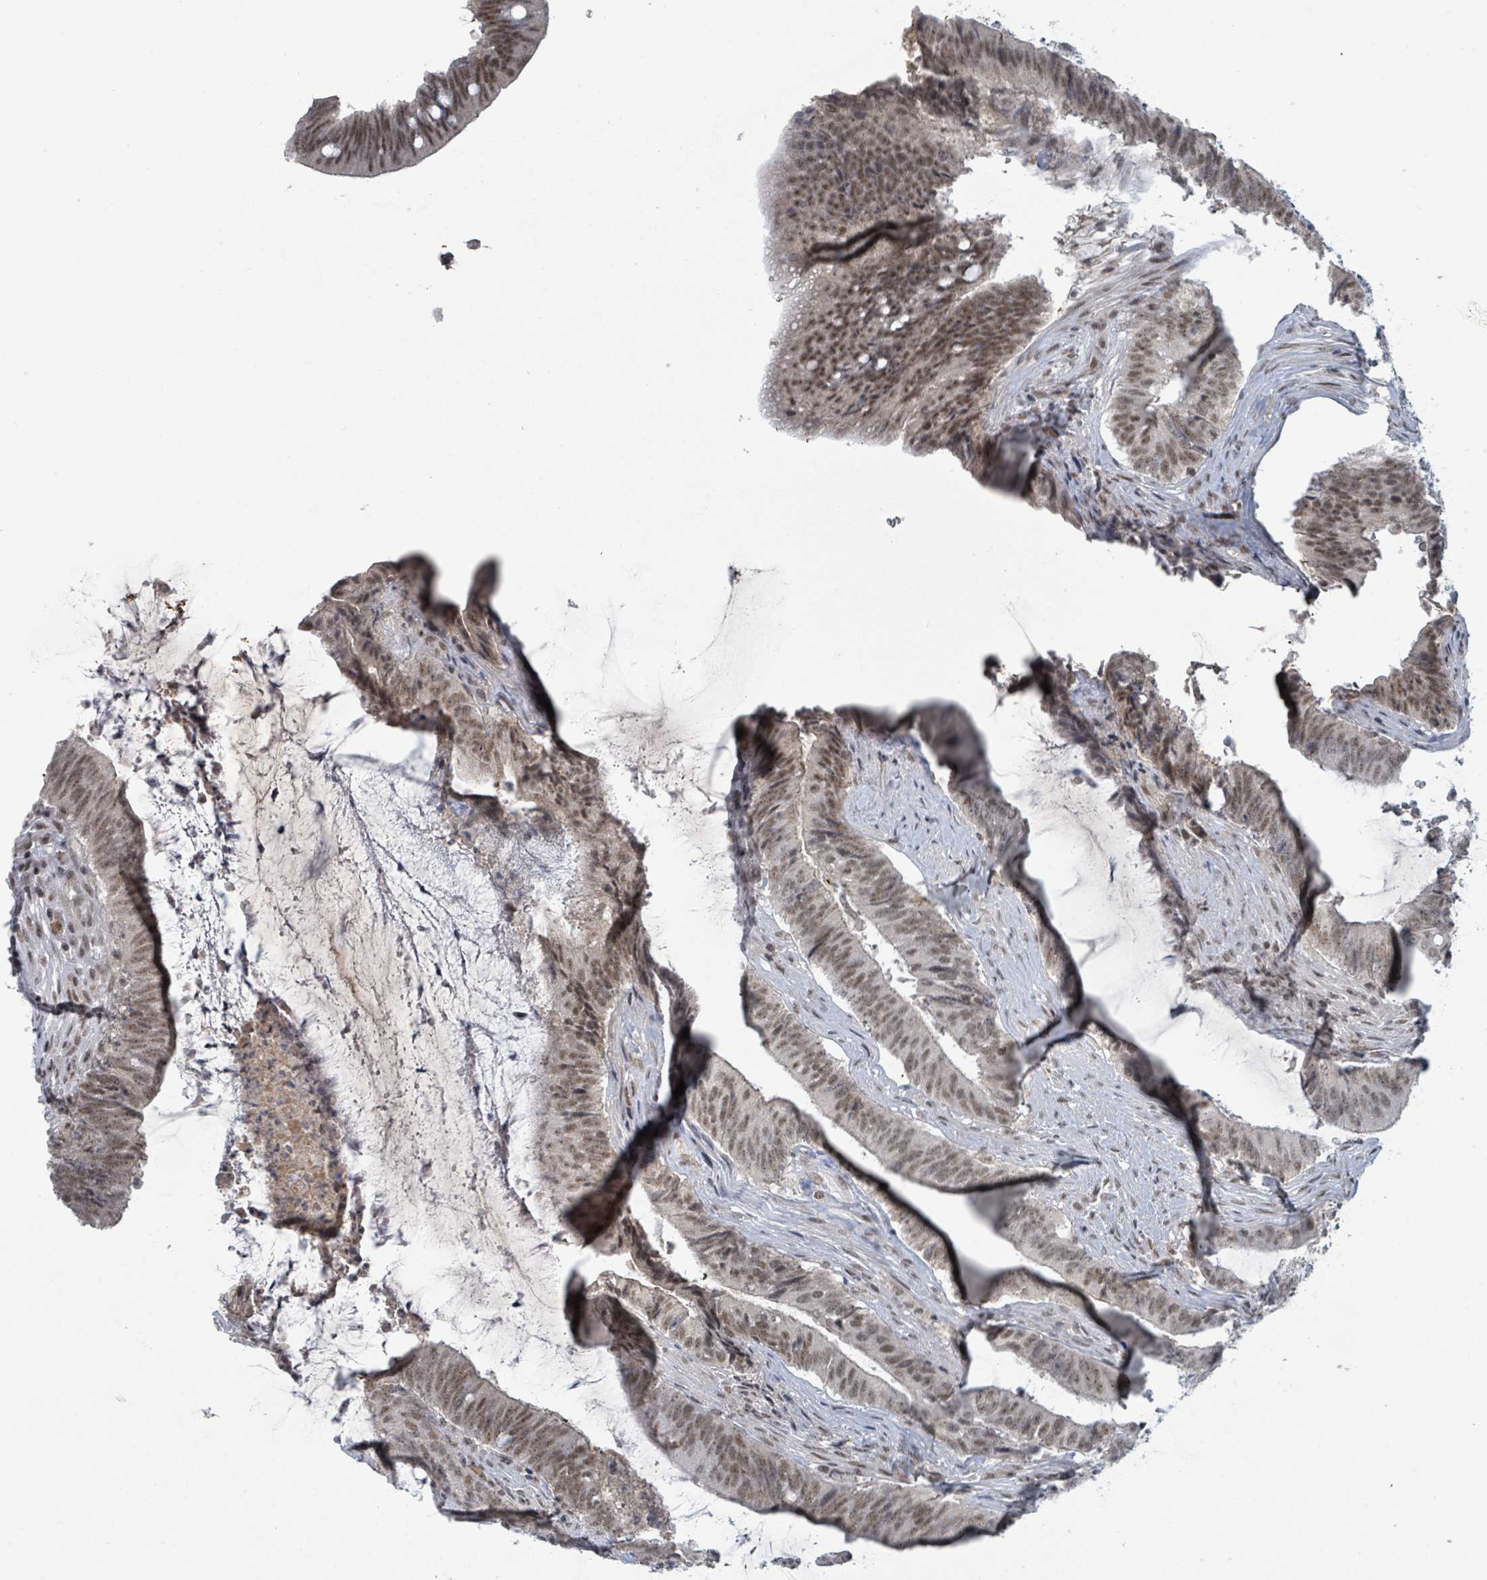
{"staining": {"intensity": "moderate", "quantity": ">75%", "location": "nuclear"}, "tissue": "colorectal cancer", "cell_type": "Tumor cells", "image_type": "cancer", "snomed": [{"axis": "morphology", "description": "Adenocarcinoma, NOS"}, {"axis": "topography", "description": "Colon"}], "caption": "IHC image of neoplastic tissue: human colorectal adenocarcinoma stained using immunohistochemistry demonstrates medium levels of moderate protein expression localized specifically in the nuclear of tumor cells, appearing as a nuclear brown color.", "gene": "BANP", "patient": {"sex": "female", "age": 43}}